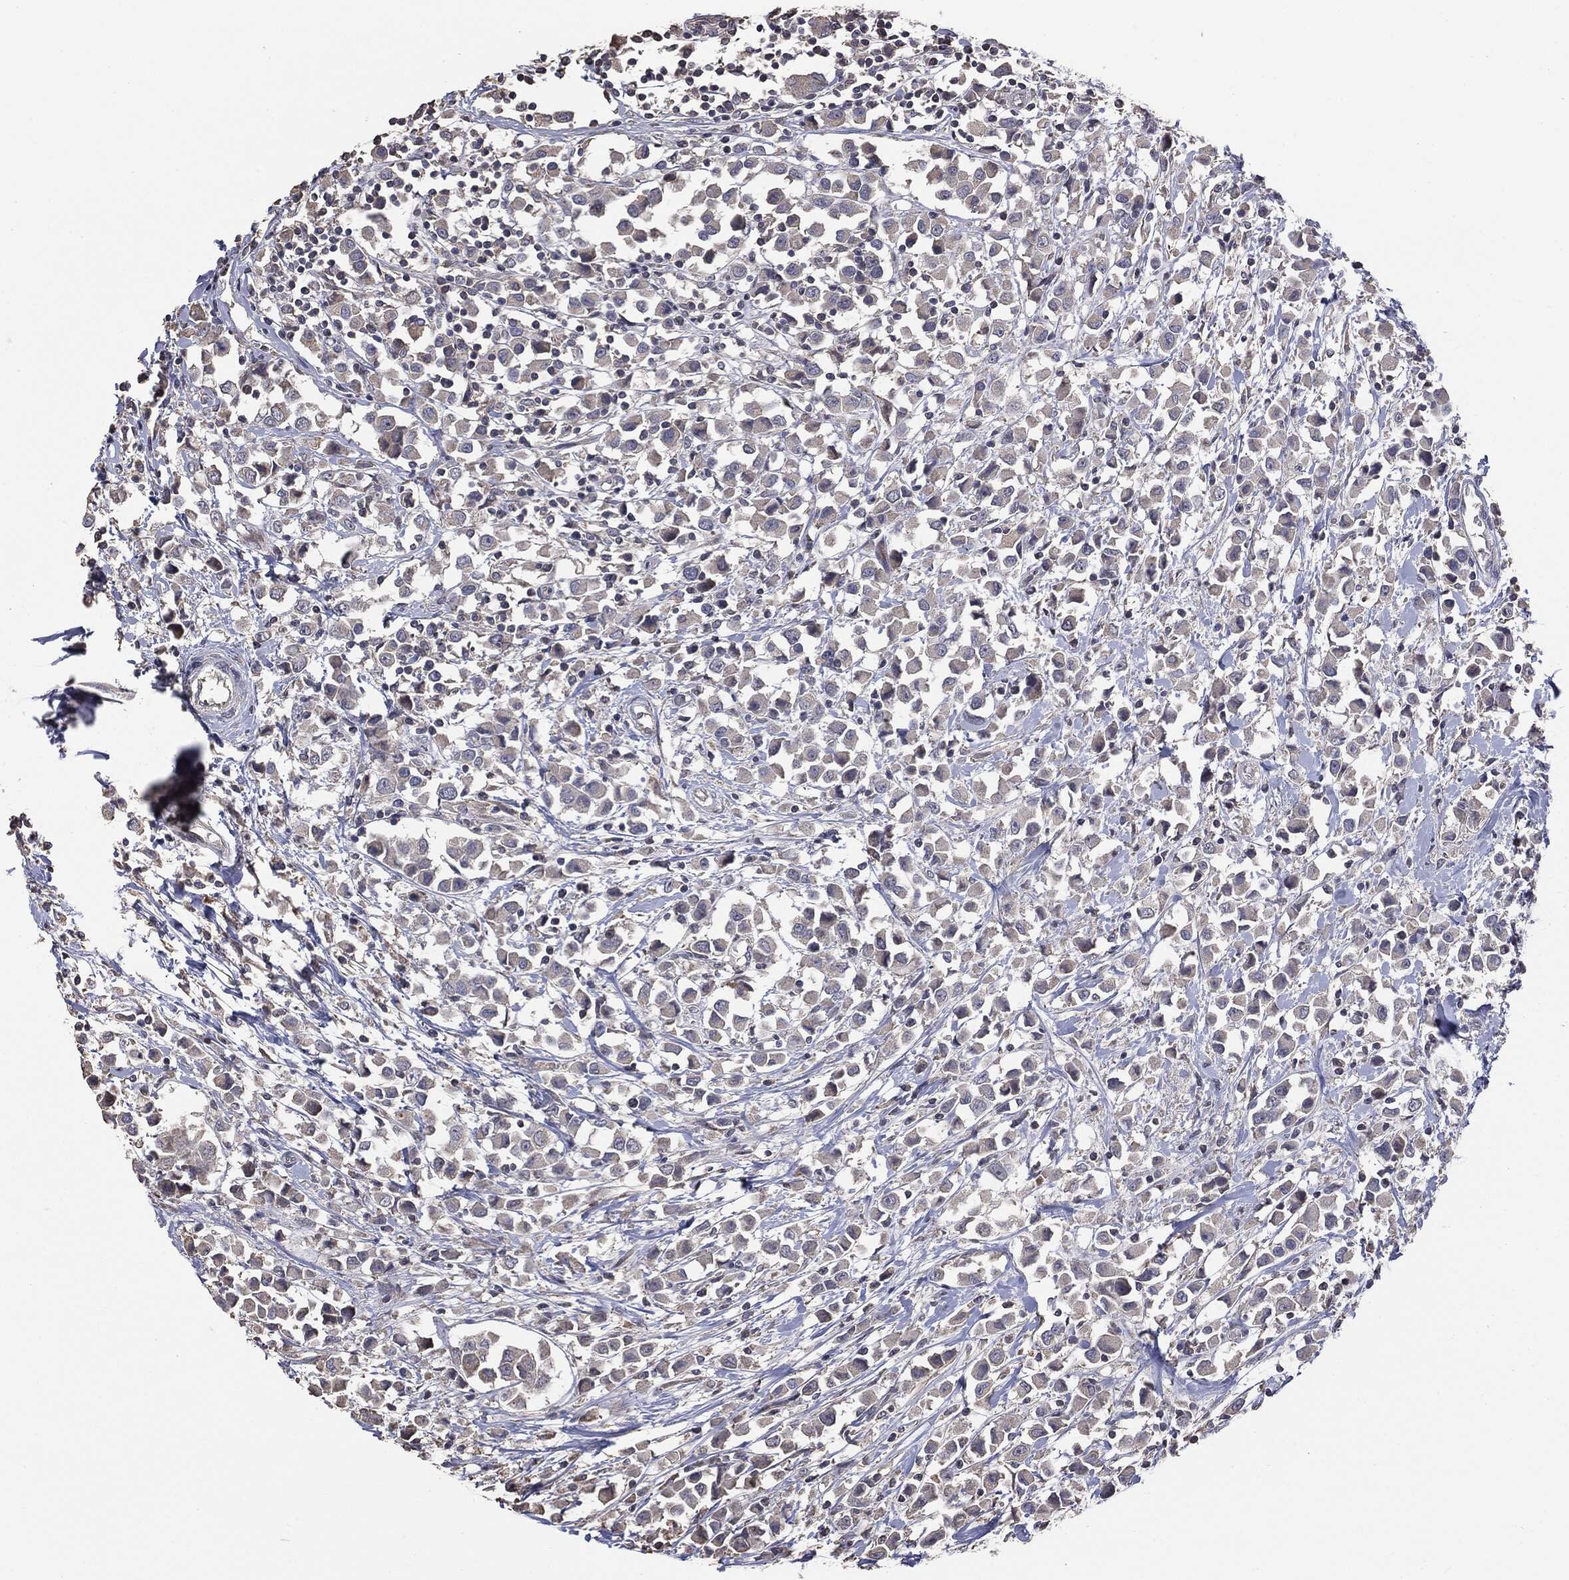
{"staining": {"intensity": "negative", "quantity": "none", "location": "none"}, "tissue": "breast cancer", "cell_type": "Tumor cells", "image_type": "cancer", "snomed": [{"axis": "morphology", "description": "Duct carcinoma"}, {"axis": "topography", "description": "Breast"}], "caption": "Tumor cells are negative for brown protein staining in infiltrating ductal carcinoma (breast).", "gene": "MTOR", "patient": {"sex": "female", "age": 61}}